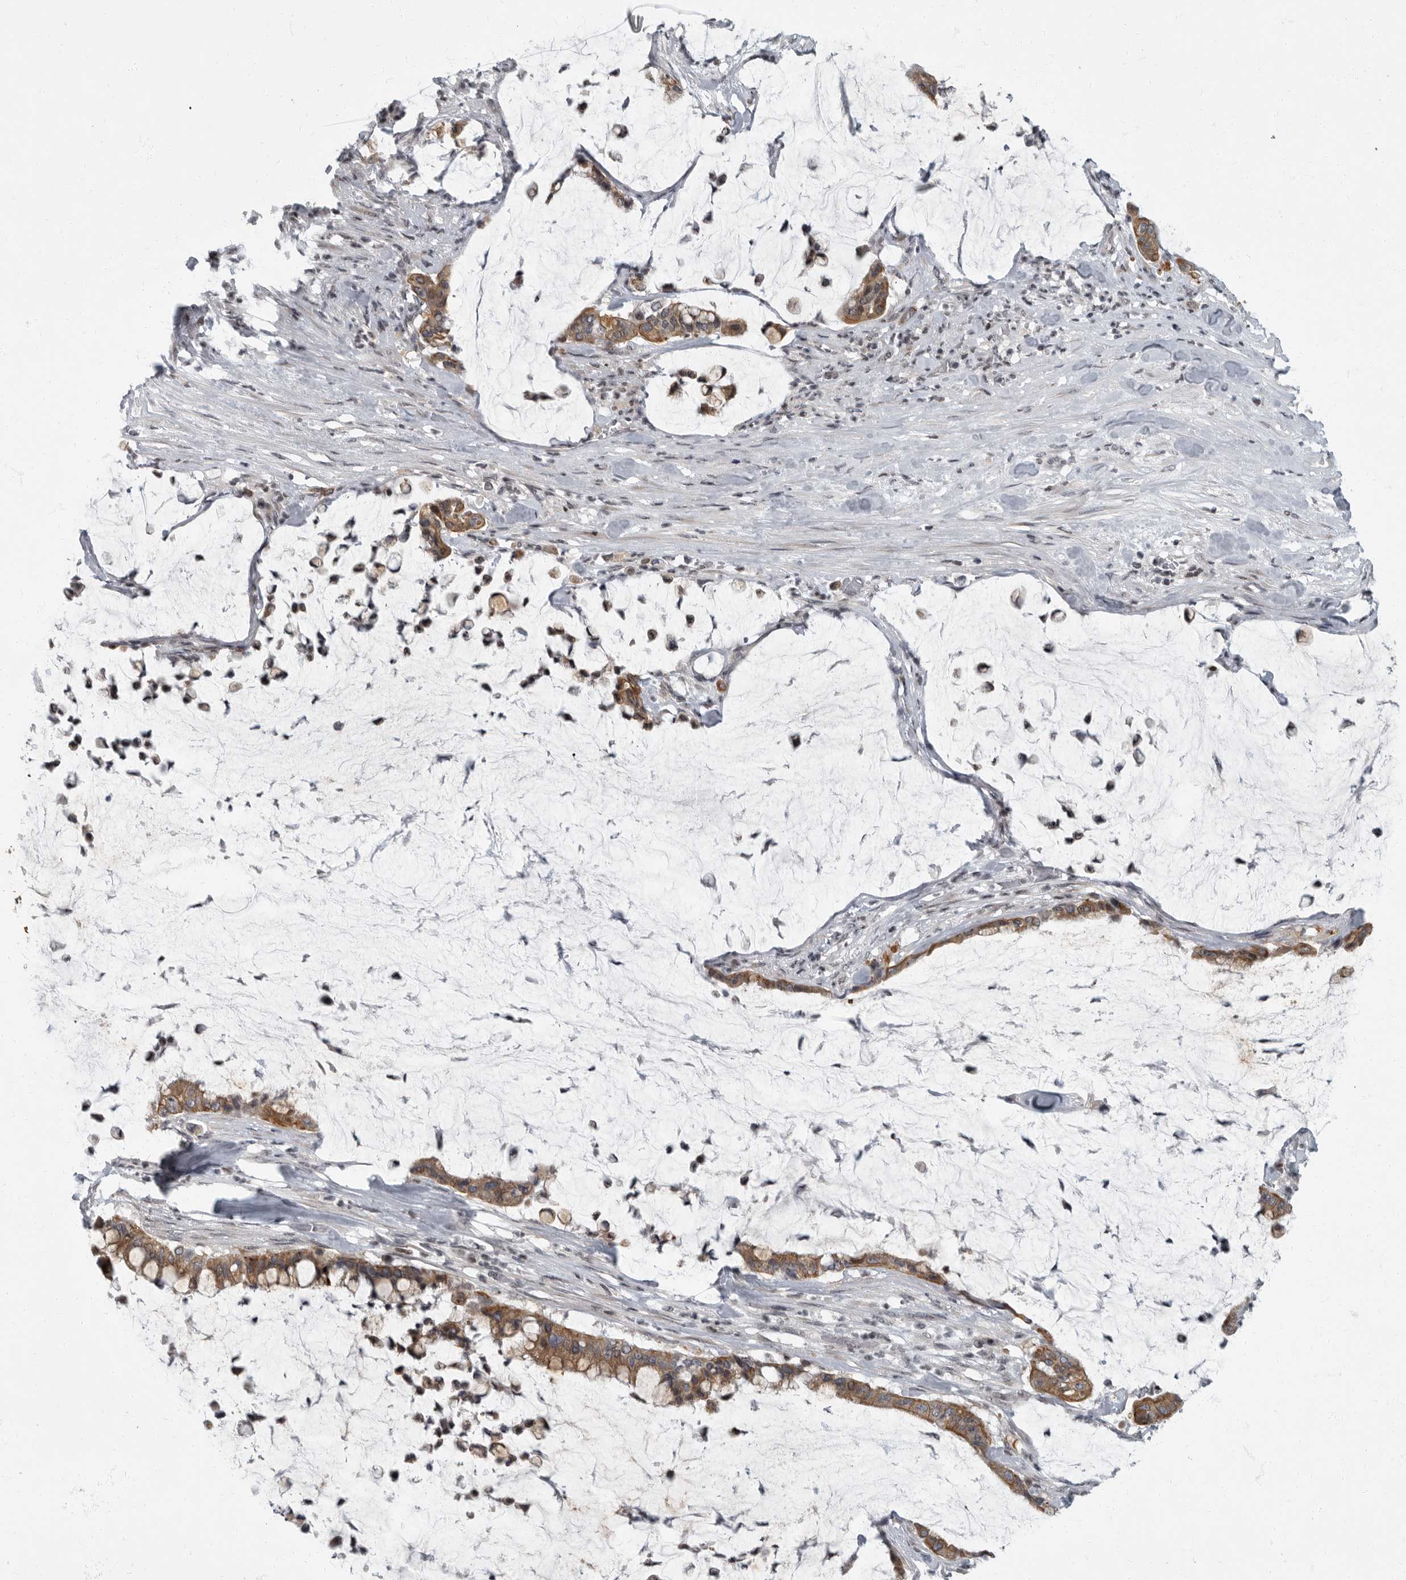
{"staining": {"intensity": "moderate", "quantity": ">75%", "location": "cytoplasmic/membranous"}, "tissue": "pancreatic cancer", "cell_type": "Tumor cells", "image_type": "cancer", "snomed": [{"axis": "morphology", "description": "Adenocarcinoma, NOS"}, {"axis": "topography", "description": "Pancreas"}], "caption": "High-magnification brightfield microscopy of pancreatic cancer (adenocarcinoma) stained with DAB (brown) and counterstained with hematoxylin (blue). tumor cells exhibit moderate cytoplasmic/membranous positivity is present in about>75% of cells.", "gene": "EVI5", "patient": {"sex": "male", "age": 41}}